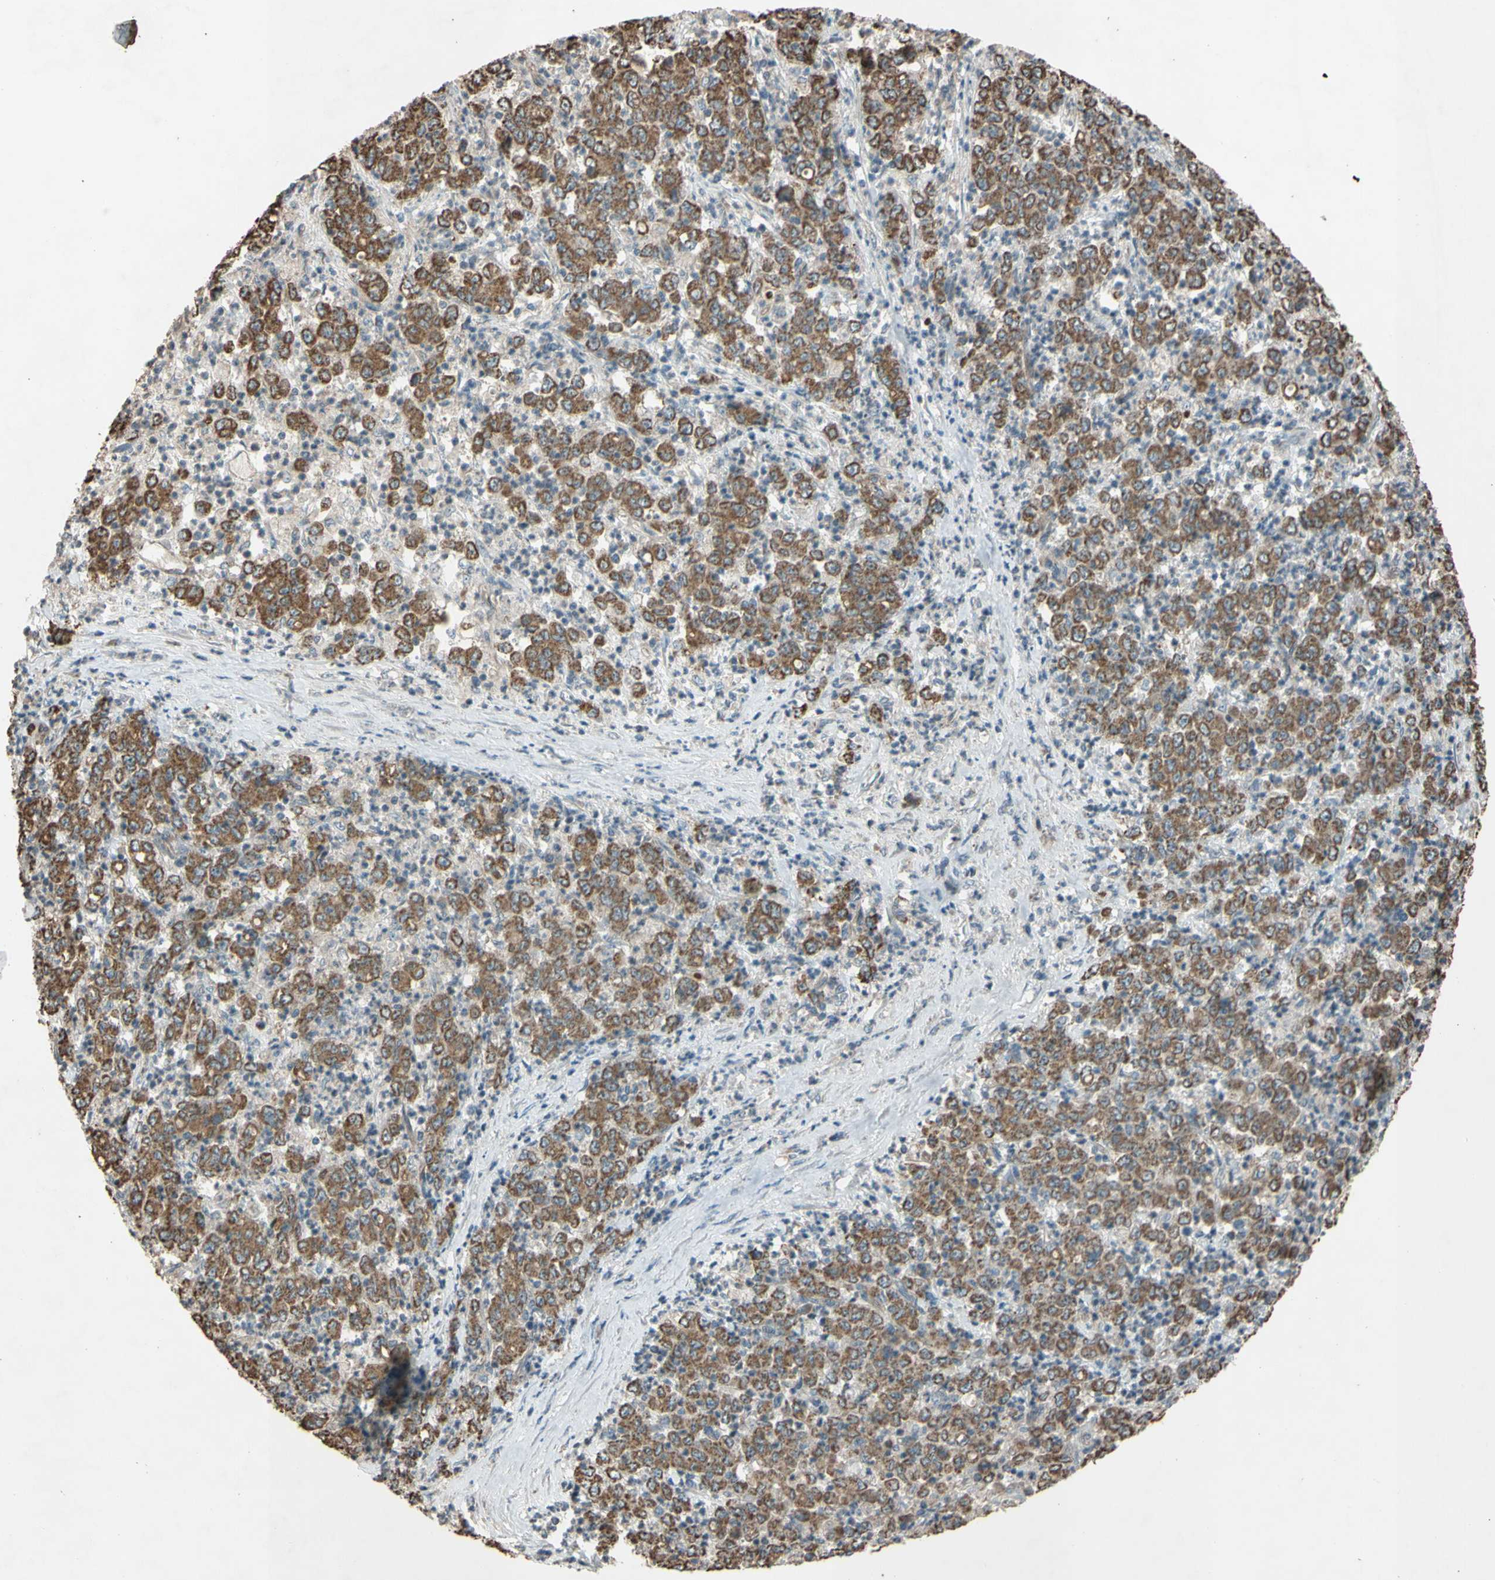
{"staining": {"intensity": "strong", "quantity": ">75%", "location": "cytoplasmic/membranous"}, "tissue": "stomach cancer", "cell_type": "Tumor cells", "image_type": "cancer", "snomed": [{"axis": "morphology", "description": "Adenocarcinoma, NOS"}, {"axis": "topography", "description": "Stomach, lower"}], "caption": "Protein expression analysis of adenocarcinoma (stomach) demonstrates strong cytoplasmic/membranous expression in approximately >75% of tumor cells.", "gene": "ACOT8", "patient": {"sex": "female", "age": 71}}